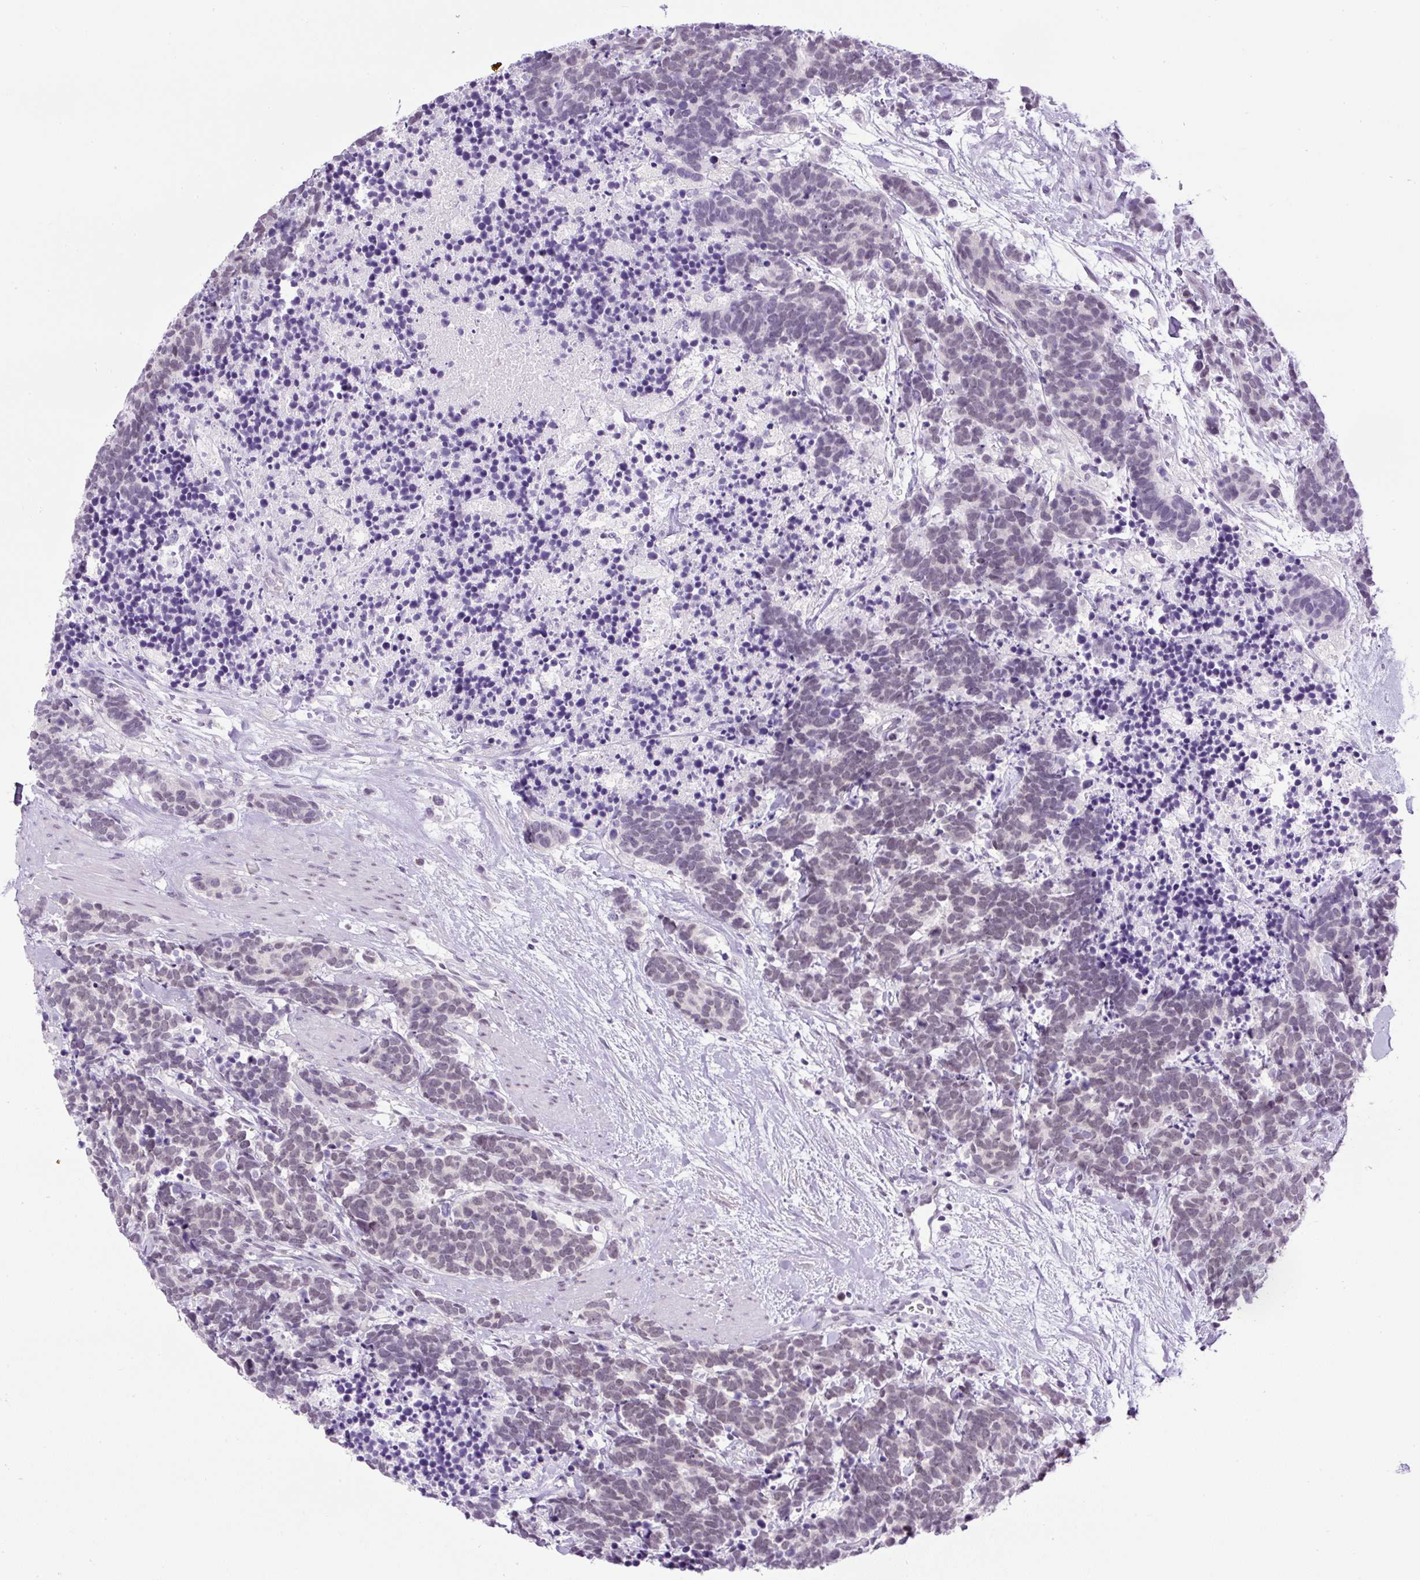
{"staining": {"intensity": "negative", "quantity": "none", "location": "none"}, "tissue": "carcinoid", "cell_type": "Tumor cells", "image_type": "cancer", "snomed": [{"axis": "morphology", "description": "Carcinoma, NOS"}, {"axis": "morphology", "description": "Carcinoid, malignant, NOS"}, {"axis": "topography", "description": "Prostate"}], "caption": "Tumor cells show no significant expression in carcinoma.", "gene": "RHBDD2", "patient": {"sex": "male", "age": 57}}